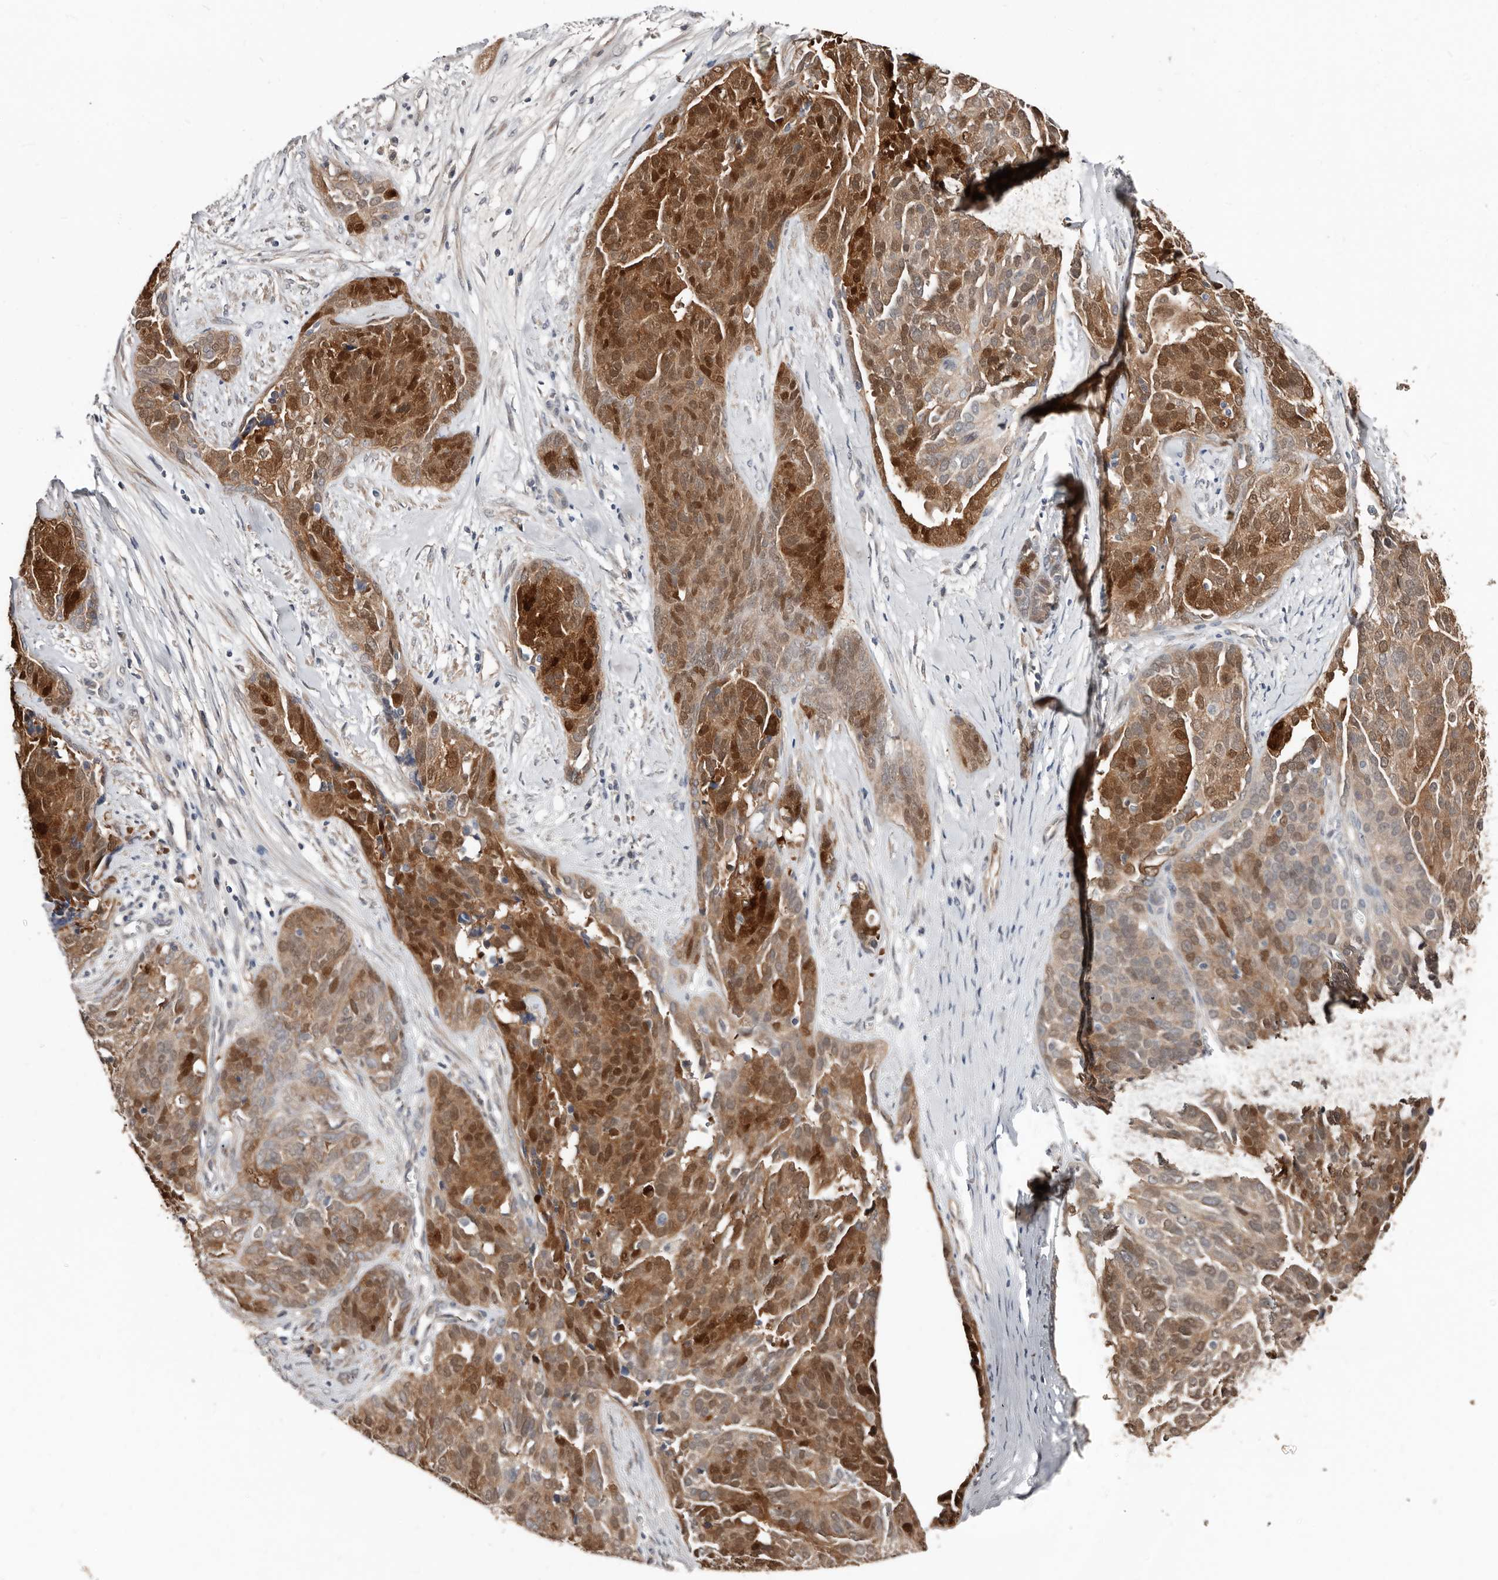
{"staining": {"intensity": "strong", "quantity": ">75%", "location": "cytoplasmic/membranous,nuclear"}, "tissue": "ovarian cancer", "cell_type": "Tumor cells", "image_type": "cancer", "snomed": [{"axis": "morphology", "description": "Cystadenocarcinoma, serous, NOS"}, {"axis": "topography", "description": "Ovary"}], "caption": "High-magnification brightfield microscopy of ovarian serous cystadenocarcinoma stained with DAB (3,3'-diaminobenzidine) (brown) and counterstained with hematoxylin (blue). tumor cells exhibit strong cytoplasmic/membranous and nuclear expression is identified in approximately>75% of cells.", "gene": "ASRGL1", "patient": {"sex": "female", "age": 44}}